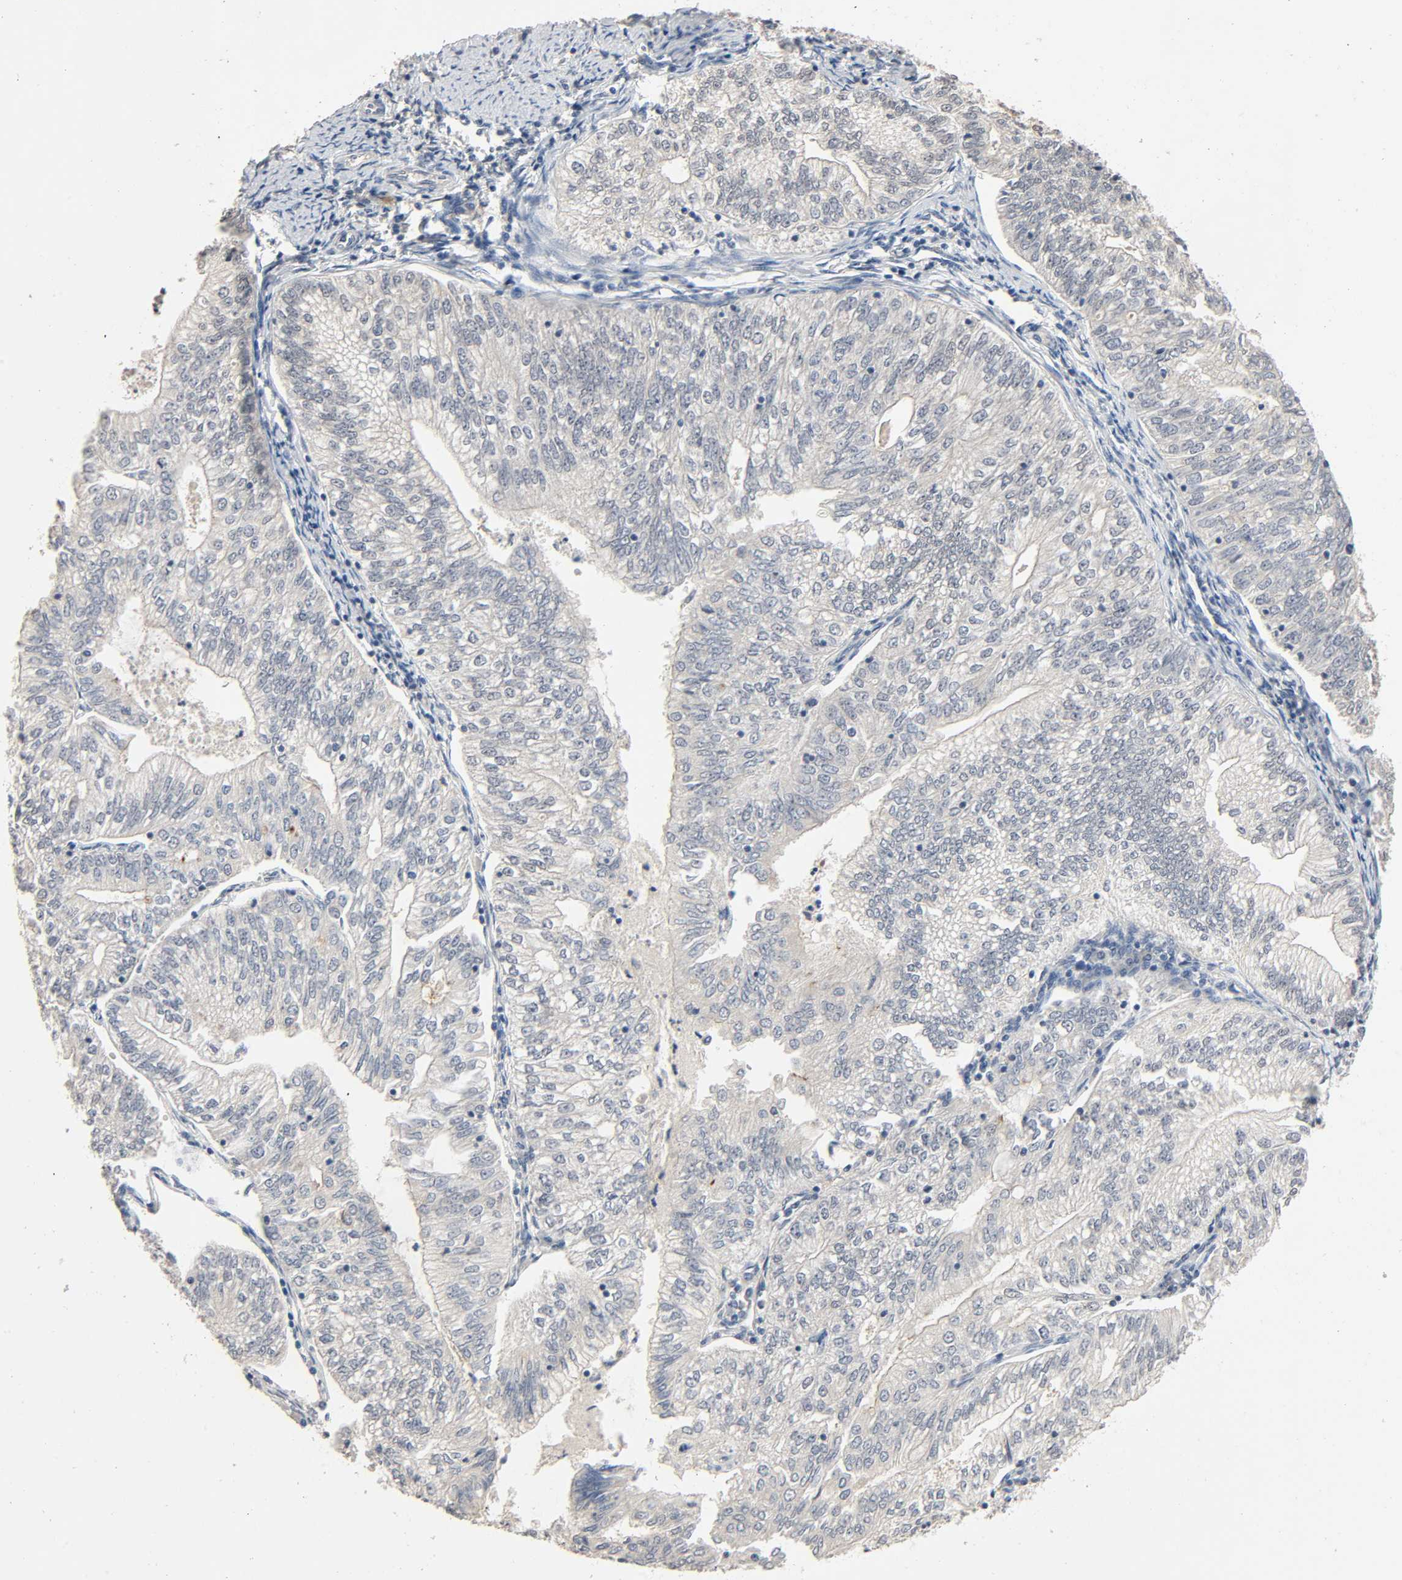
{"staining": {"intensity": "negative", "quantity": "none", "location": "none"}, "tissue": "endometrial cancer", "cell_type": "Tumor cells", "image_type": "cancer", "snomed": [{"axis": "morphology", "description": "Adenocarcinoma, NOS"}, {"axis": "topography", "description": "Endometrium"}], "caption": "The immunohistochemistry (IHC) histopathology image has no significant positivity in tumor cells of endometrial cancer (adenocarcinoma) tissue.", "gene": "MAGEA8", "patient": {"sex": "female", "age": 69}}